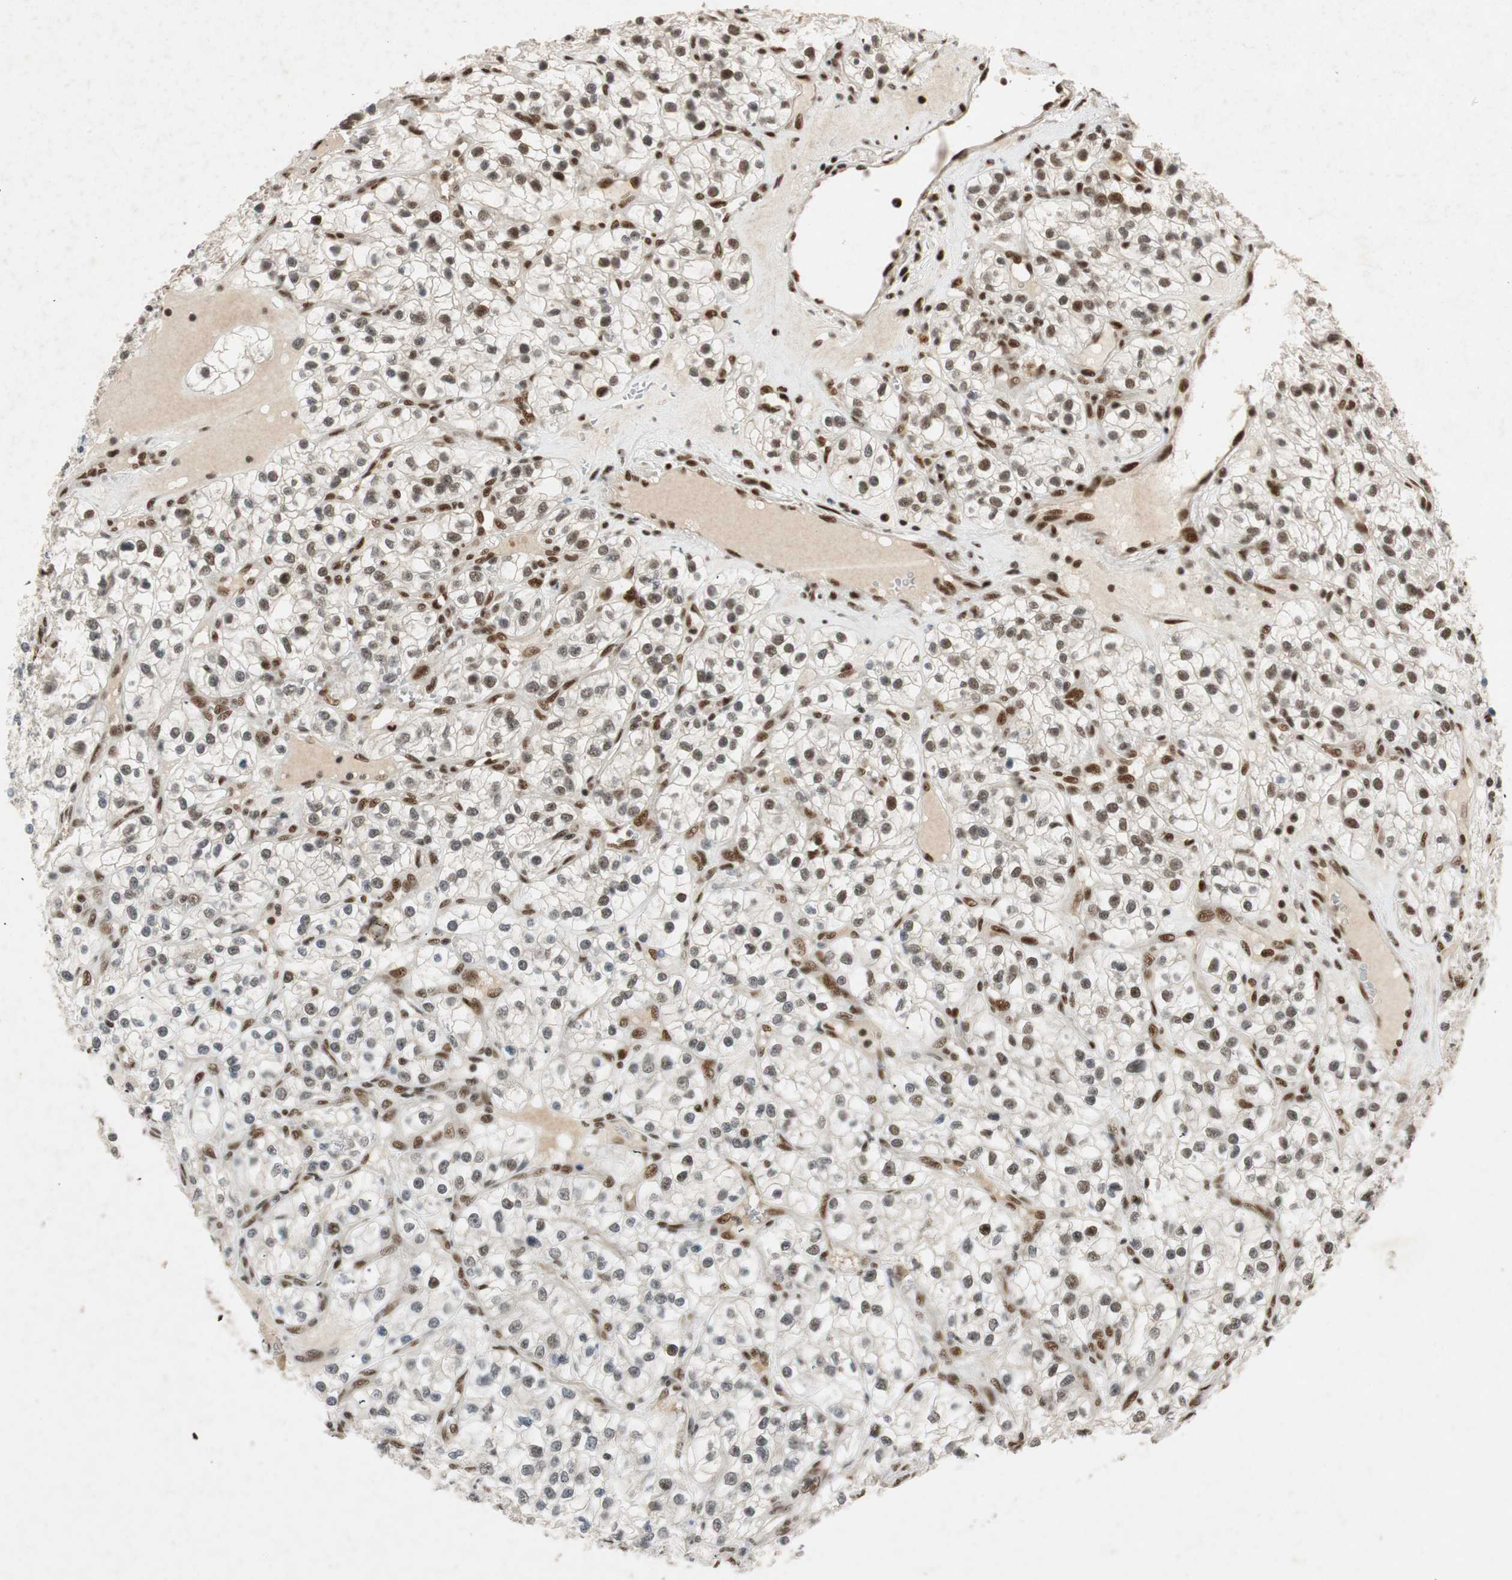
{"staining": {"intensity": "moderate", "quantity": ">75%", "location": "nuclear"}, "tissue": "renal cancer", "cell_type": "Tumor cells", "image_type": "cancer", "snomed": [{"axis": "morphology", "description": "Adenocarcinoma, NOS"}, {"axis": "topography", "description": "Kidney"}], "caption": "Moderate nuclear staining is appreciated in about >75% of tumor cells in adenocarcinoma (renal).", "gene": "NCBP3", "patient": {"sex": "female", "age": 57}}